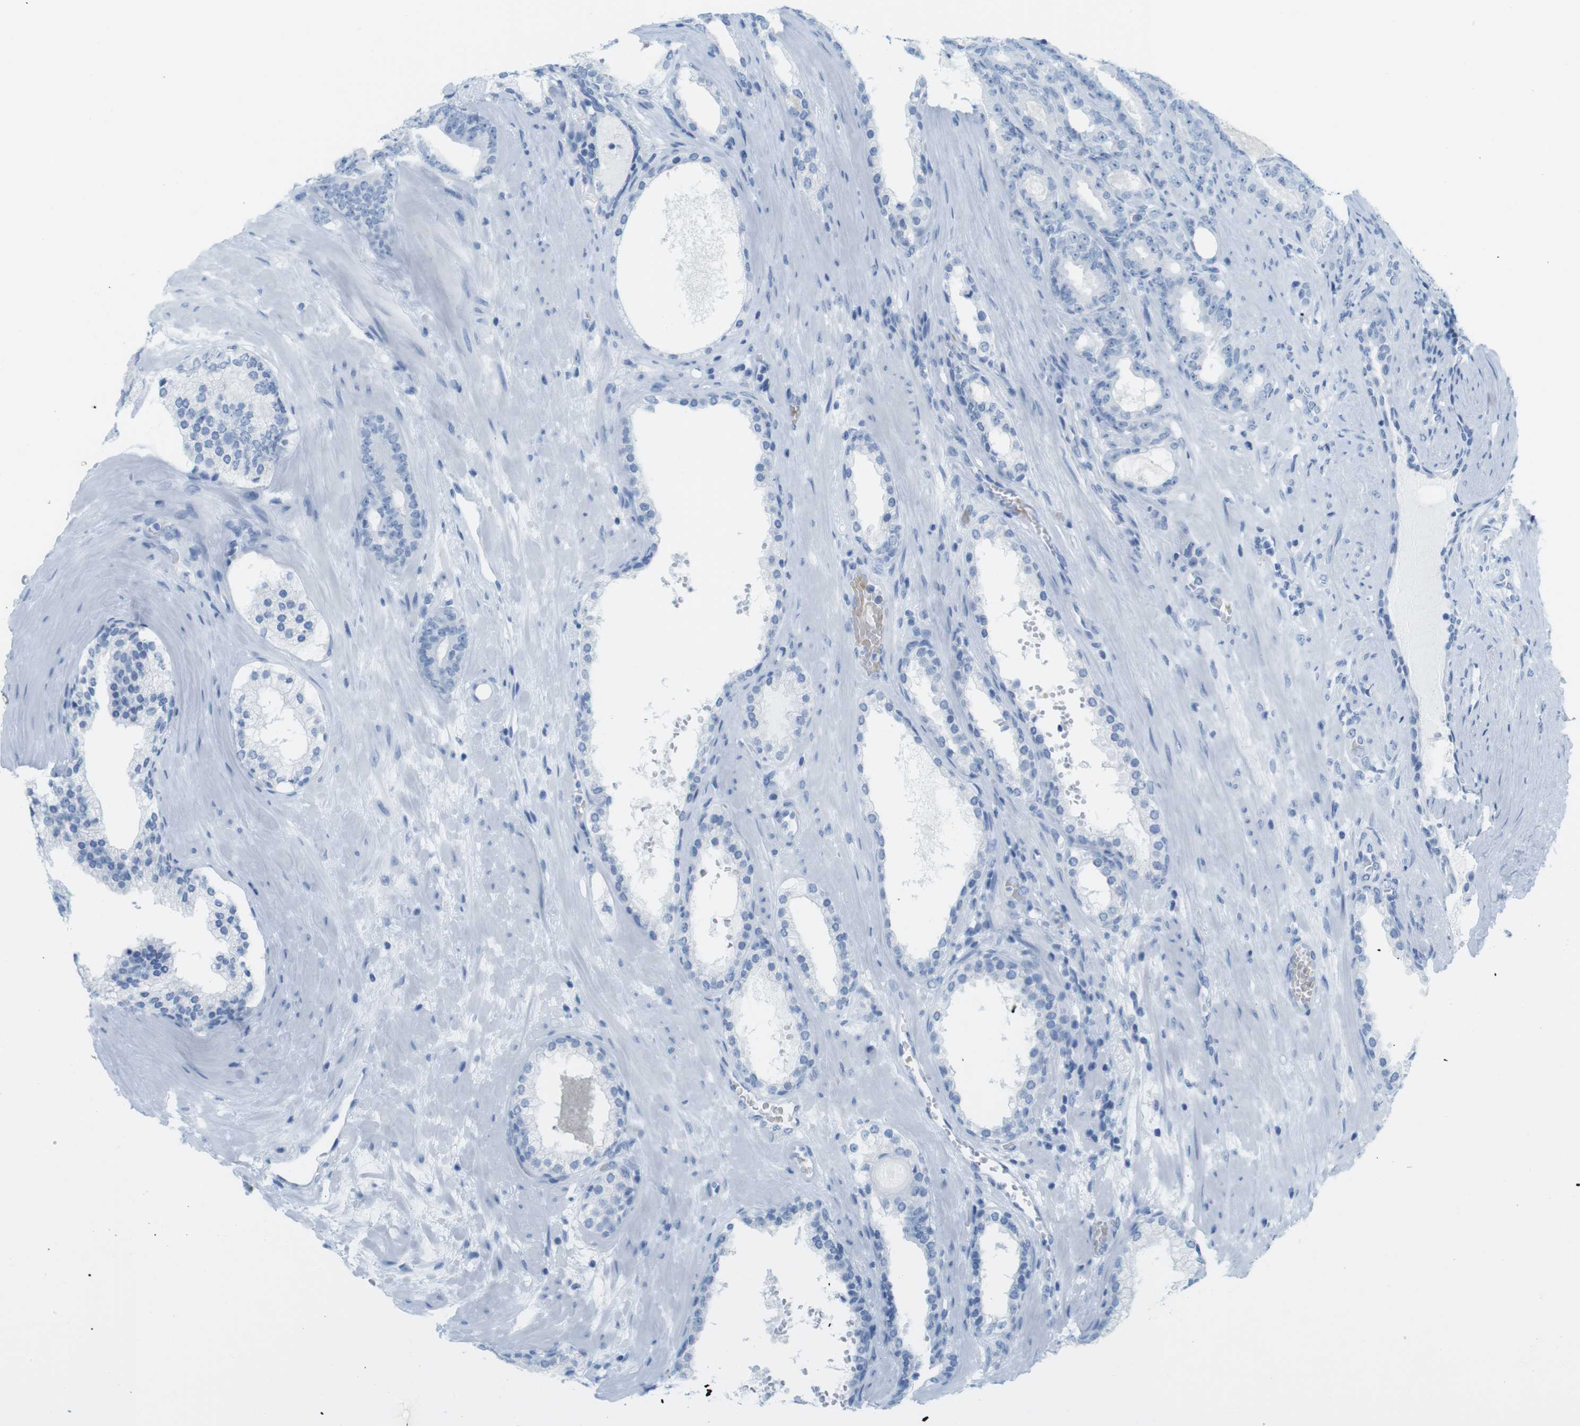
{"staining": {"intensity": "negative", "quantity": "none", "location": "none"}, "tissue": "prostate cancer", "cell_type": "Tumor cells", "image_type": "cancer", "snomed": [{"axis": "morphology", "description": "Adenocarcinoma, High grade"}, {"axis": "topography", "description": "Prostate"}], "caption": "This photomicrograph is of prostate cancer stained with IHC to label a protein in brown with the nuclei are counter-stained blue. There is no positivity in tumor cells.", "gene": "TNNT2", "patient": {"sex": "male", "age": 60}}